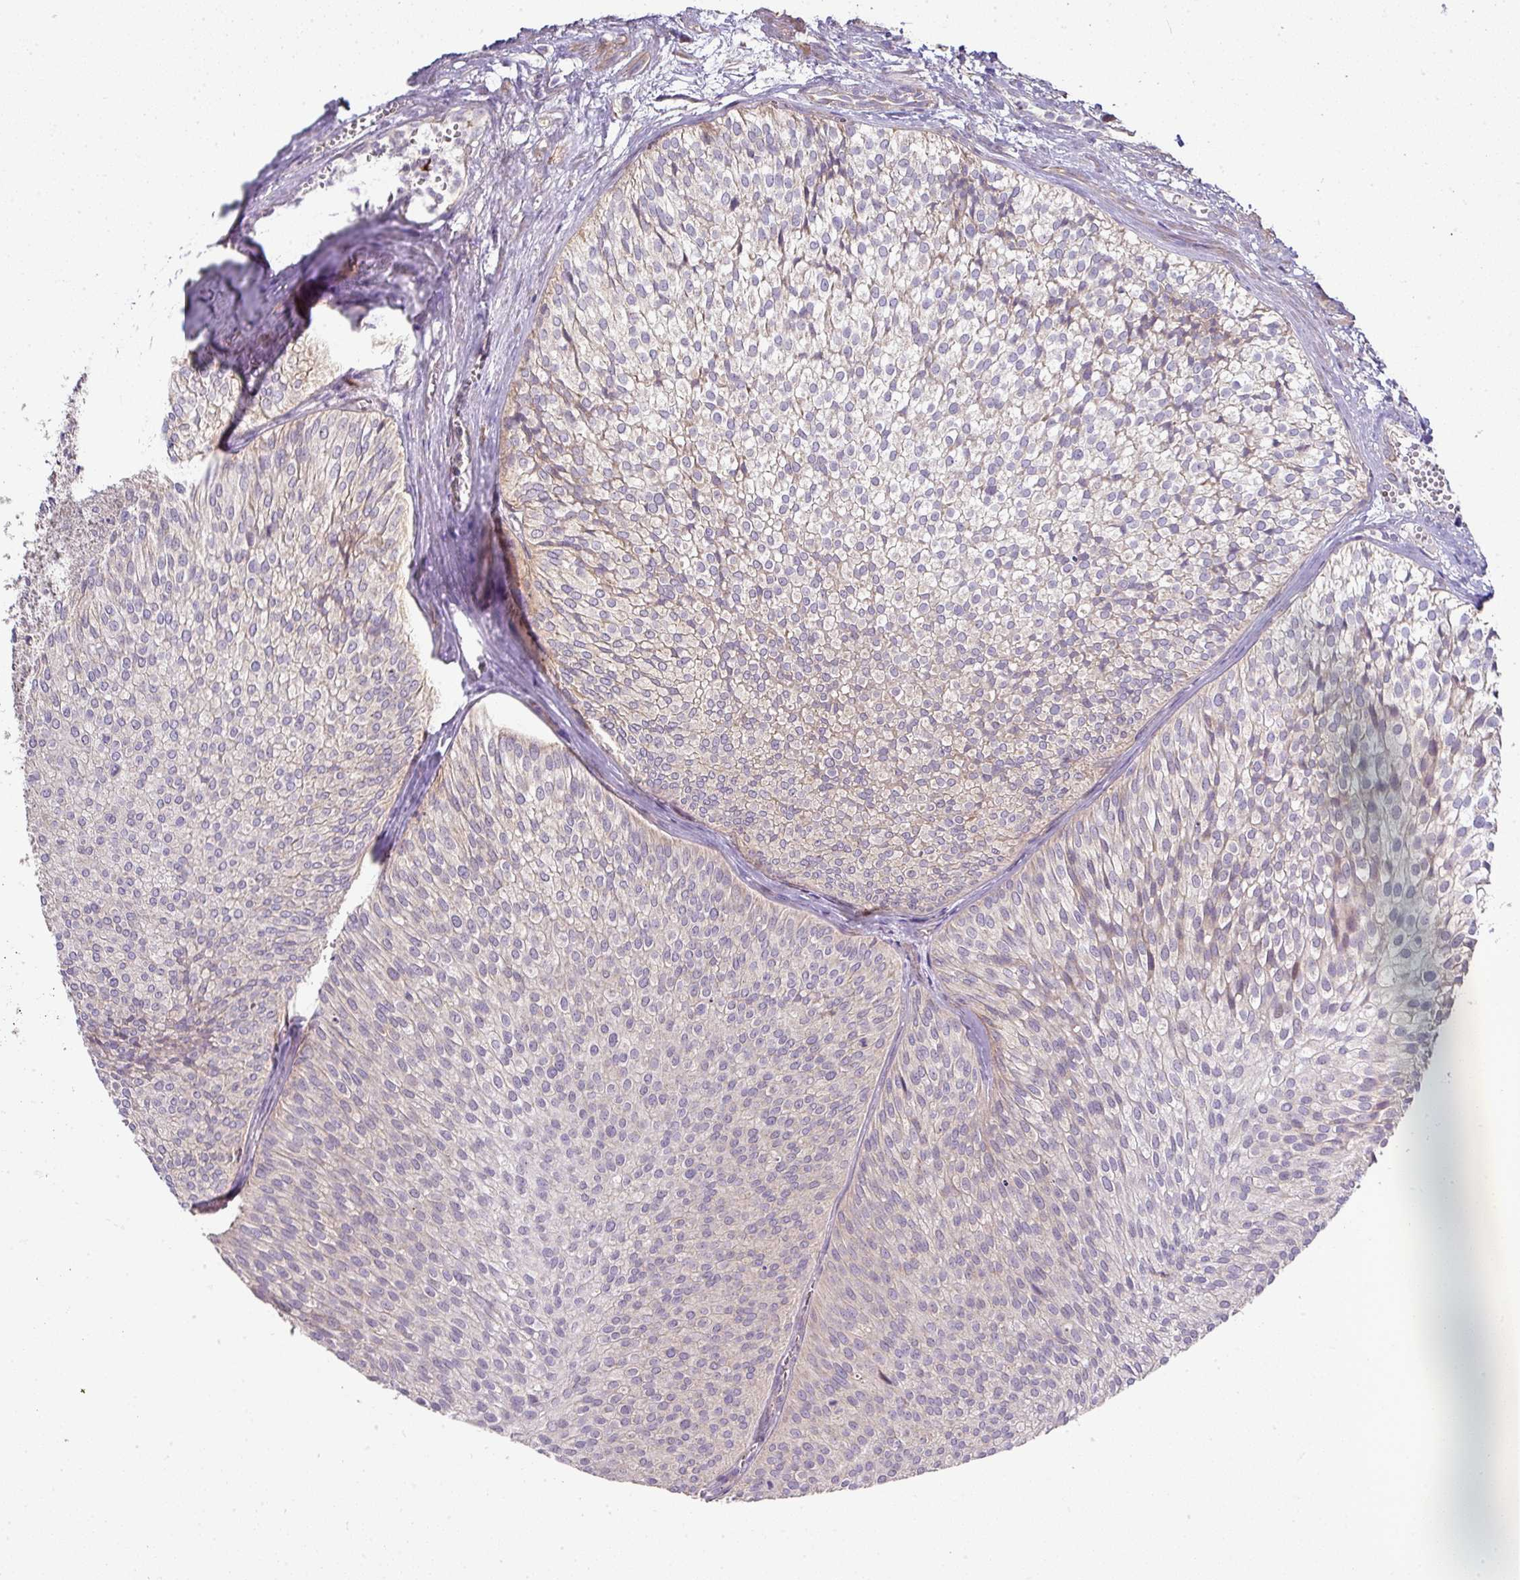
{"staining": {"intensity": "negative", "quantity": "none", "location": "none"}, "tissue": "urothelial cancer", "cell_type": "Tumor cells", "image_type": "cancer", "snomed": [{"axis": "morphology", "description": "Urothelial carcinoma, Low grade"}, {"axis": "topography", "description": "Urinary bladder"}], "caption": "High power microscopy photomicrograph of an immunohistochemistry (IHC) micrograph of urothelial cancer, revealing no significant staining in tumor cells.", "gene": "STK35", "patient": {"sex": "male", "age": 91}}